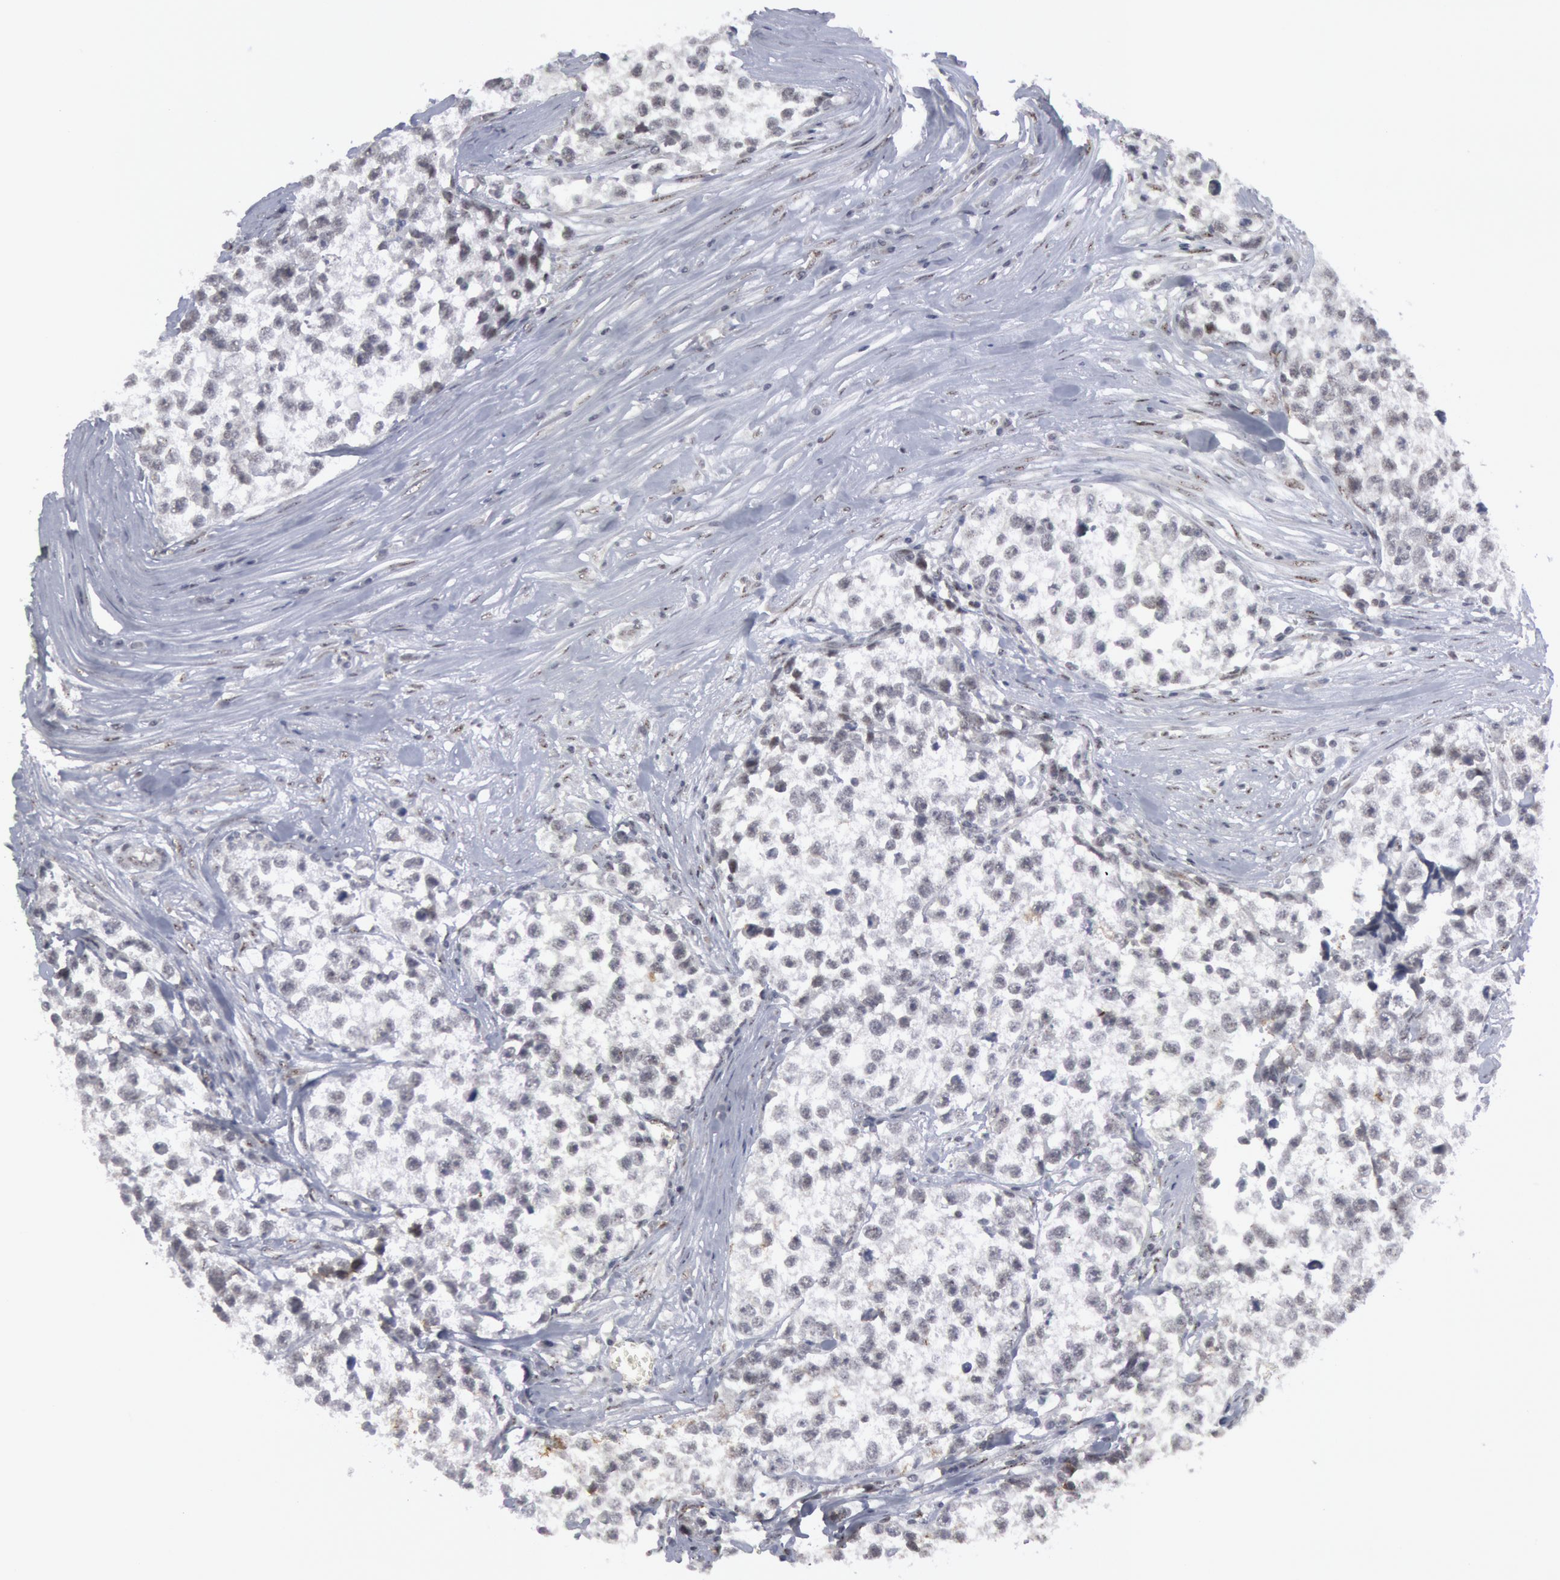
{"staining": {"intensity": "negative", "quantity": "none", "location": "none"}, "tissue": "testis cancer", "cell_type": "Tumor cells", "image_type": "cancer", "snomed": [{"axis": "morphology", "description": "Seminoma, NOS"}, {"axis": "morphology", "description": "Carcinoma, Embryonal, NOS"}, {"axis": "topography", "description": "Testis"}], "caption": "High magnification brightfield microscopy of testis cancer stained with DAB (3,3'-diaminobenzidine) (brown) and counterstained with hematoxylin (blue): tumor cells show no significant expression.", "gene": "FOXO1", "patient": {"sex": "male", "age": 30}}